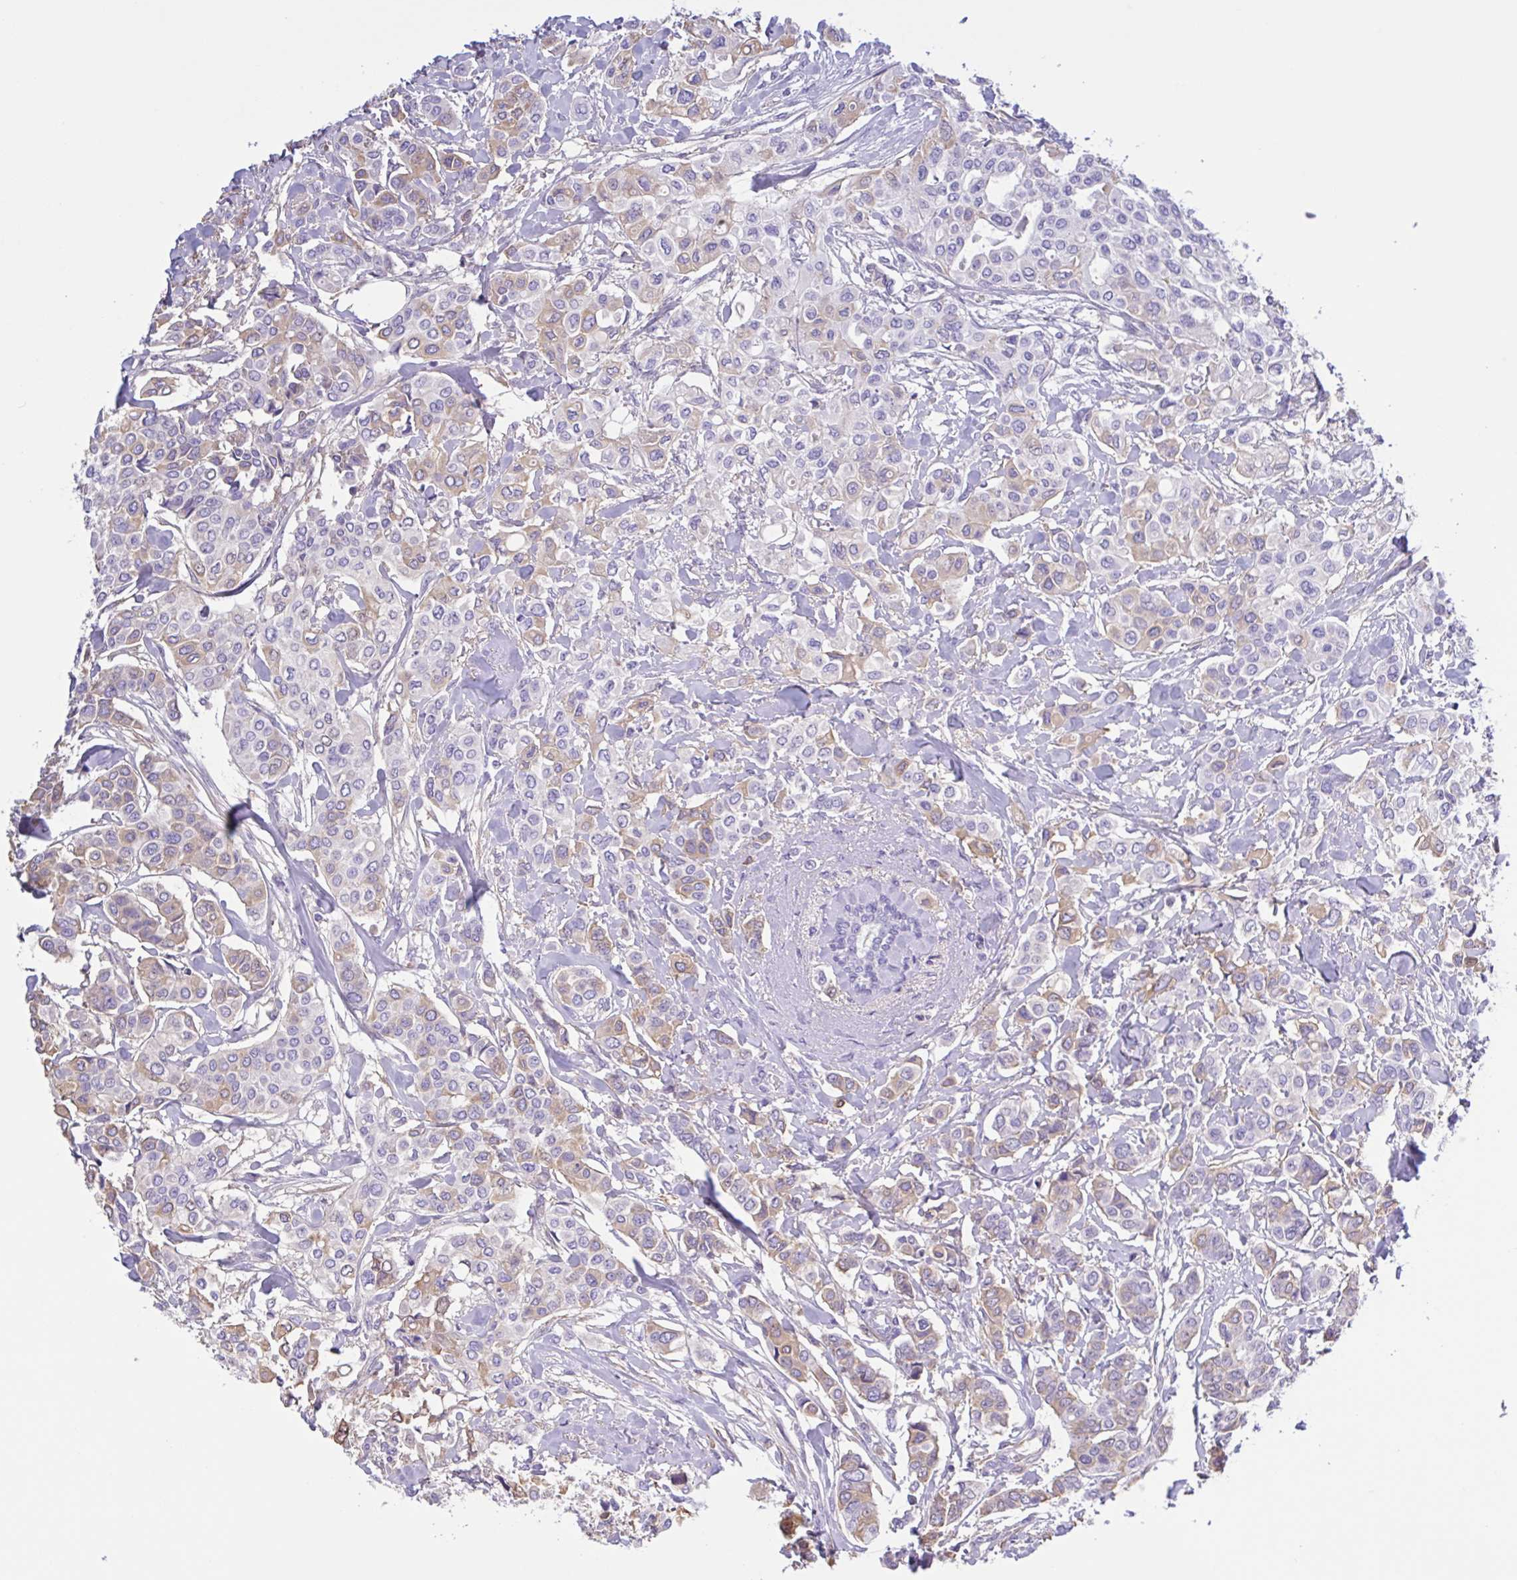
{"staining": {"intensity": "moderate", "quantity": "25%-75%", "location": "cytoplasmic/membranous"}, "tissue": "breast cancer", "cell_type": "Tumor cells", "image_type": "cancer", "snomed": [{"axis": "morphology", "description": "Lobular carcinoma"}, {"axis": "topography", "description": "Breast"}], "caption": "A histopathology image of human breast cancer (lobular carcinoma) stained for a protein exhibits moderate cytoplasmic/membranous brown staining in tumor cells.", "gene": "LARGE2", "patient": {"sex": "female", "age": 51}}